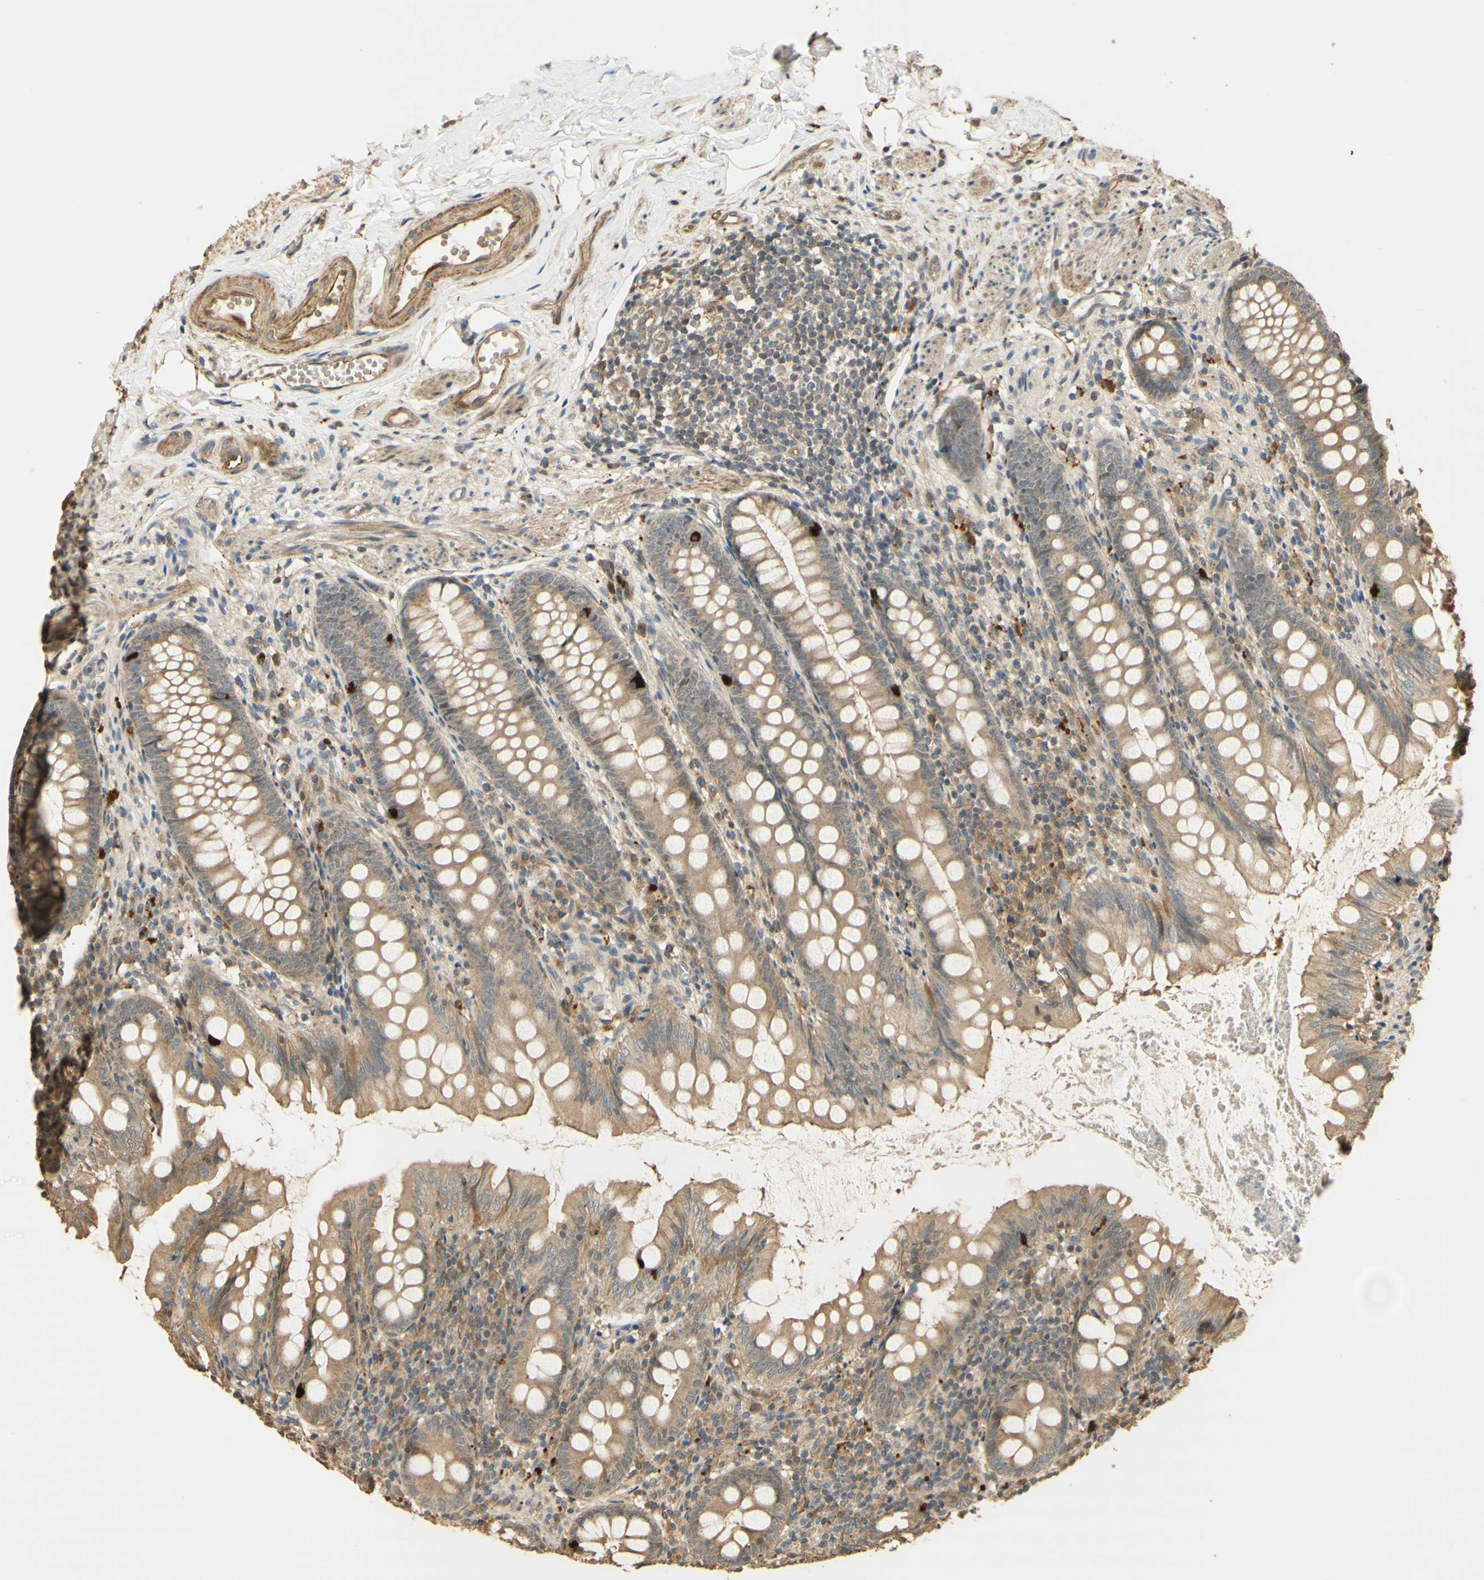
{"staining": {"intensity": "weak", "quantity": ">75%", "location": "cytoplasmic/membranous"}, "tissue": "appendix", "cell_type": "Glandular cells", "image_type": "normal", "snomed": [{"axis": "morphology", "description": "Normal tissue, NOS"}, {"axis": "topography", "description": "Appendix"}], "caption": "Immunohistochemistry staining of benign appendix, which demonstrates low levels of weak cytoplasmic/membranous staining in about >75% of glandular cells indicating weak cytoplasmic/membranous protein positivity. The staining was performed using DAB (brown) for protein detection and nuclei were counterstained in hematoxylin (blue).", "gene": "AGER", "patient": {"sex": "female", "age": 77}}